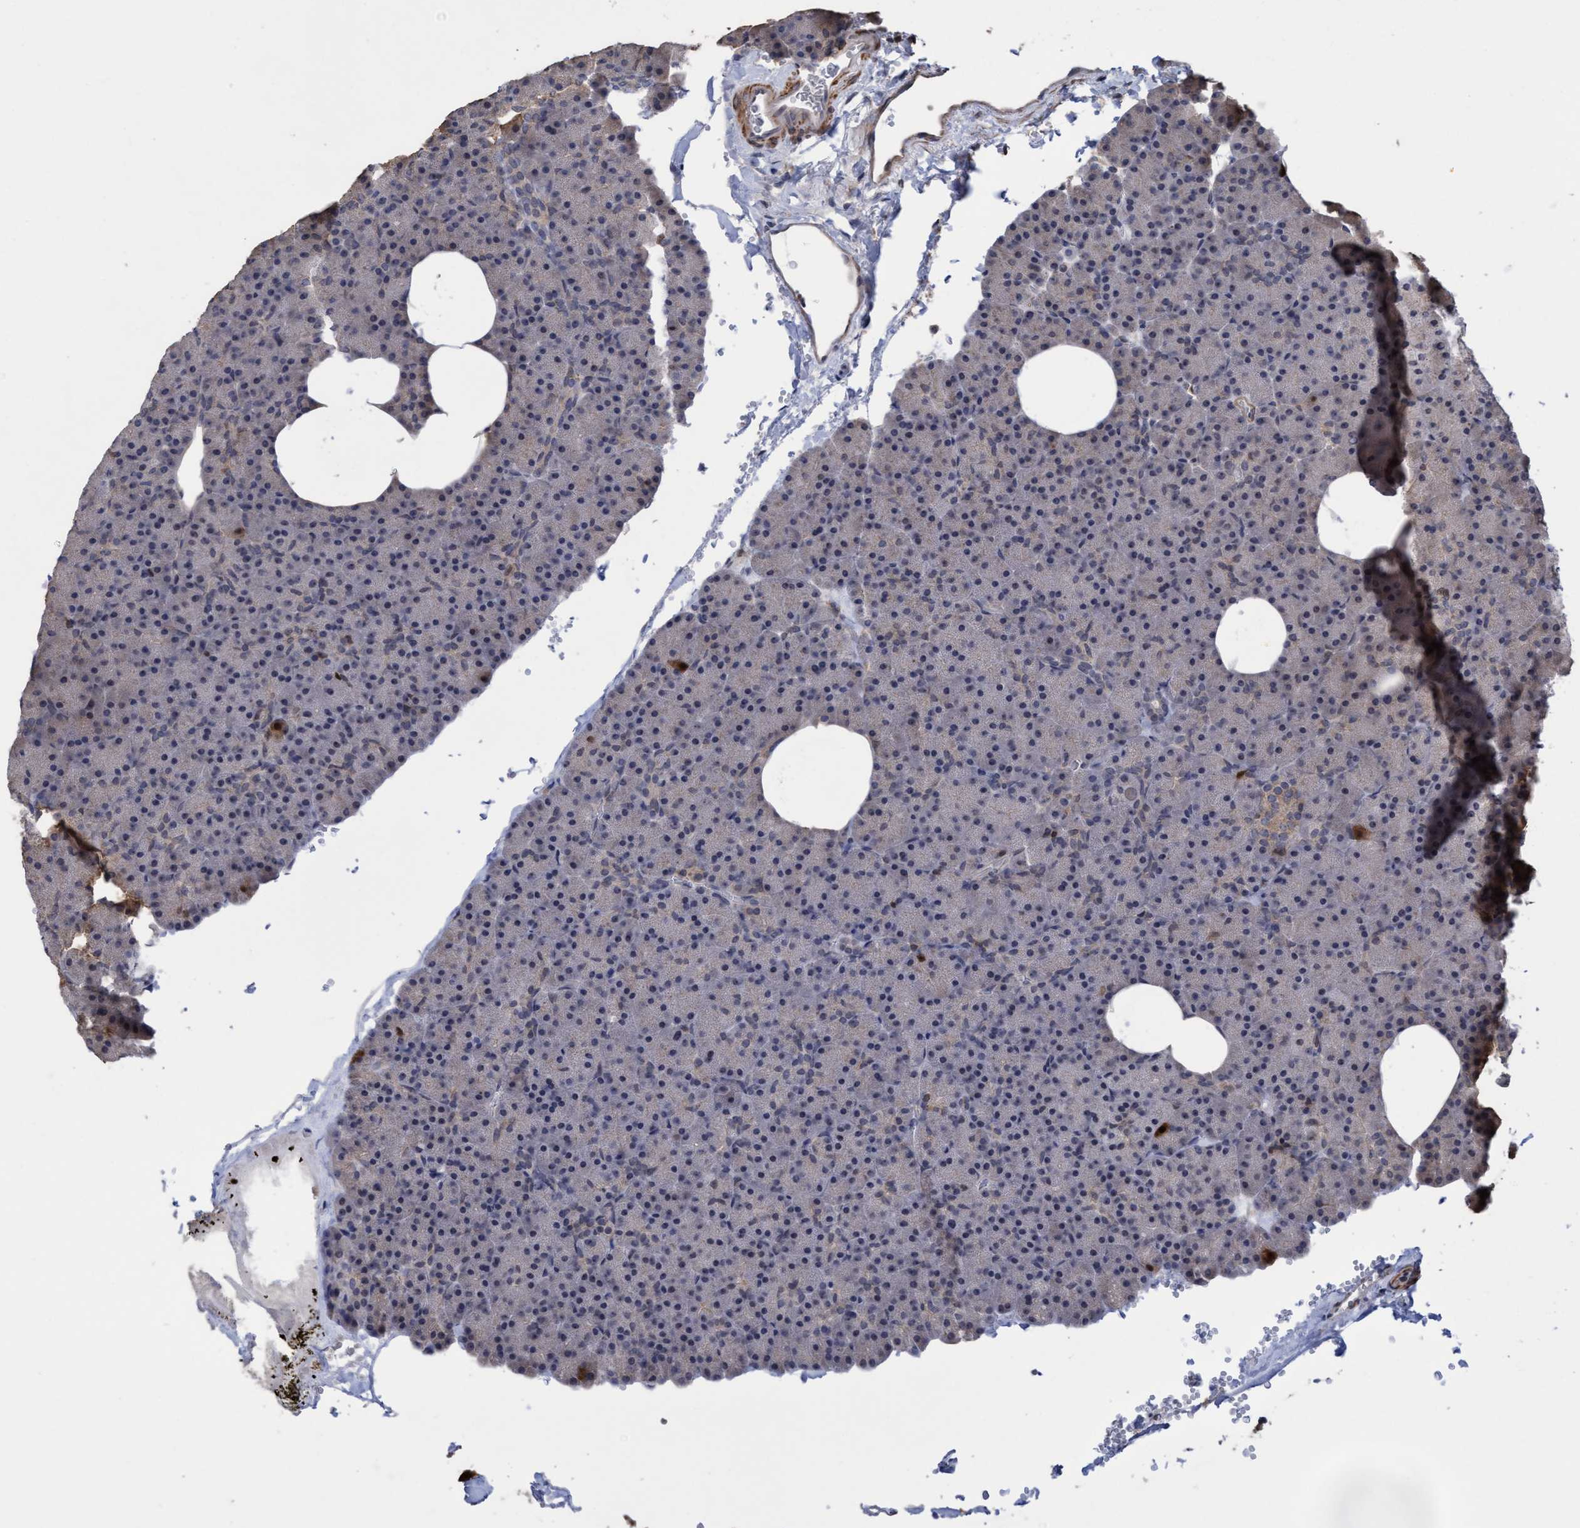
{"staining": {"intensity": "negative", "quantity": "none", "location": "none"}, "tissue": "pancreas", "cell_type": "Exocrine glandular cells", "image_type": "normal", "snomed": [{"axis": "morphology", "description": "Normal tissue, NOS"}, {"axis": "morphology", "description": "Carcinoid, malignant, NOS"}, {"axis": "topography", "description": "Pancreas"}], "caption": "This micrograph is of normal pancreas stained with immunohistochemistry to label a protein in brown with the nuclei are counter-stained blue. There is no staining in exocrine glandular cells. (DAB immunohistochemistry (IHC) visualized using brightfield microscopy, high magnification).", "gene": "SLBP", "patient": {"sex": "female", "age": 35}}